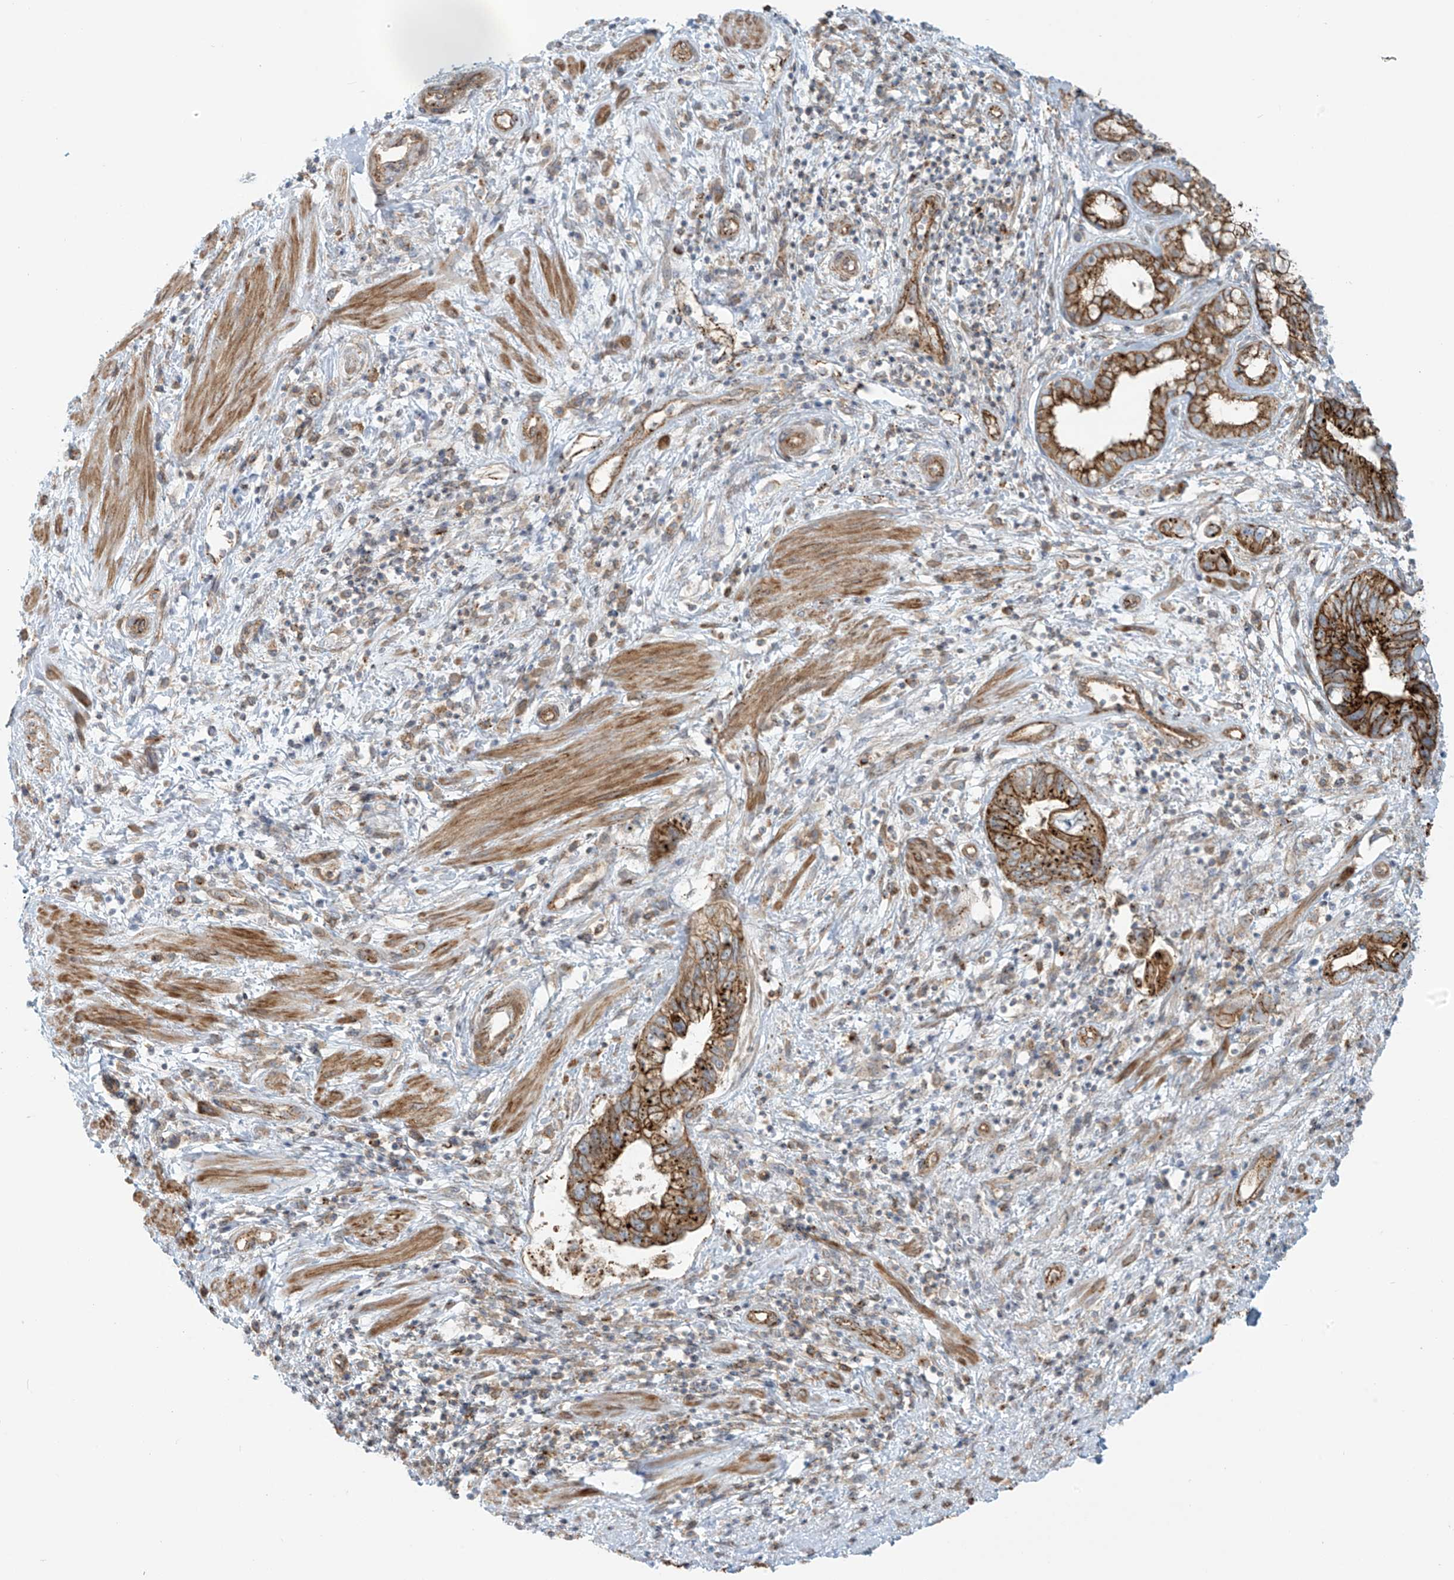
{"staining": {"intensity": "strong", "quantity": "25%-75%", "location": "cytoplasmic/membranous"}, "tissue": "pancreatic cancer", "cell_type": "Tumor cells", "image_type": "cancer", "snomed": [{"axis": "morphology", "description": "Adenocarcinoma, NOS"}, {"axis": "topography", "description": "Pancreas"}], "caption": "Immunohistochemistry staining of pancreatic adenocarcinoma, which shows high levels of strong cytoplasmic/membranous expression in approximately 25%-75% of tumor cells indicating strong cytoplasmic/membranous protein positivity. The staining was performed using DAB (3,3'-diaminobenzidine) (brown) for protein detection and nuclei were counterstained in hematoxylin (blue).", "gene": "LZTS3", "patient": {"sex": "female", "age": 73}}